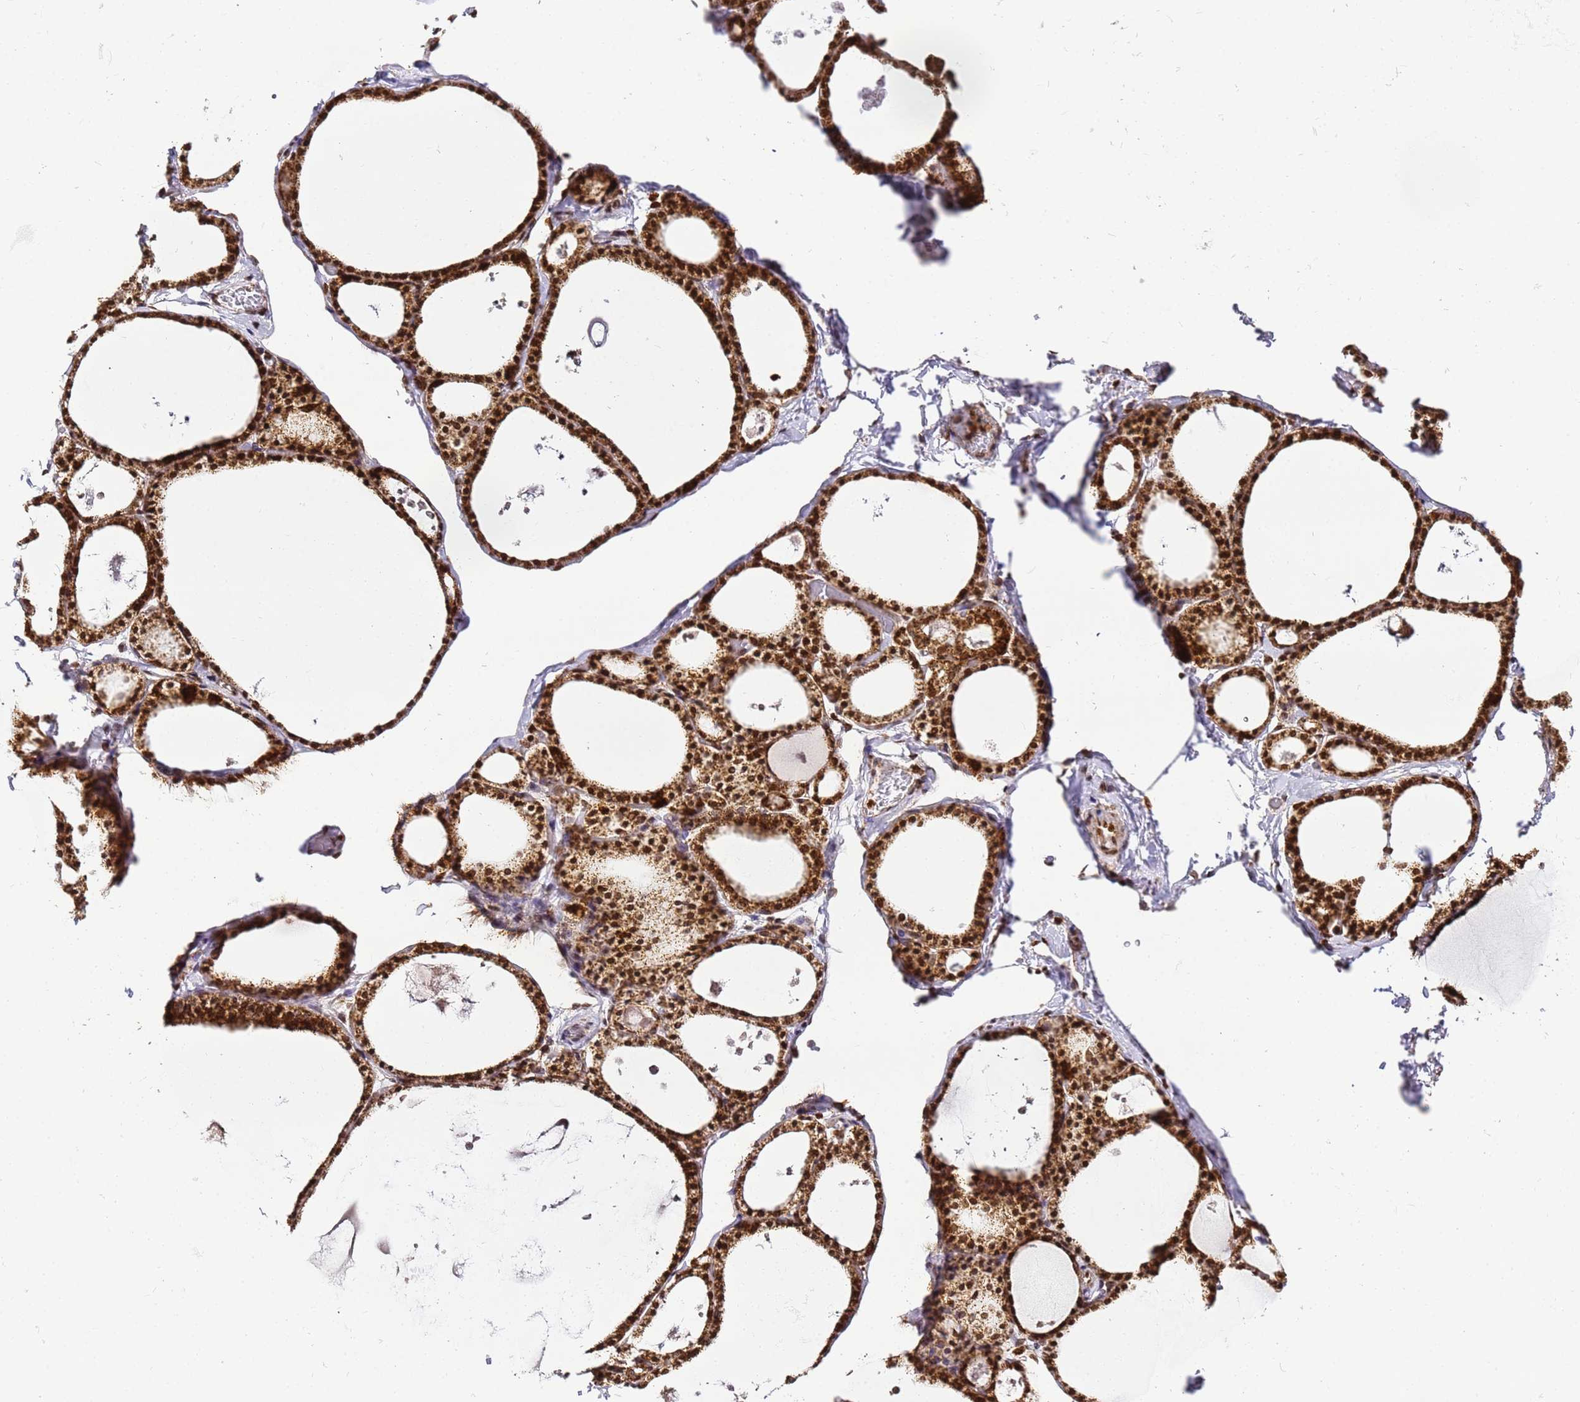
{"staining": {"intensity": "strong", "quantity": ">75%", "location": "cytoplasmic/membranous"}, "tissue": "thyroid gland", "cell_type": "Glandular cells", "image_type": "normal", "snomed": [{"axis": "morphology", "description": "Normal tissue, NOS"}, {"axis": "topography", "description": "Thyroid gland"}], "caption": "Human thyroid gland stained for a protein (brown) exhibits strong cytoplasmic/membranous positive staining in approximately >75% of glandular cells.", "gene": "HSPE1", "patient": {"sex": "male", "age": 56}}